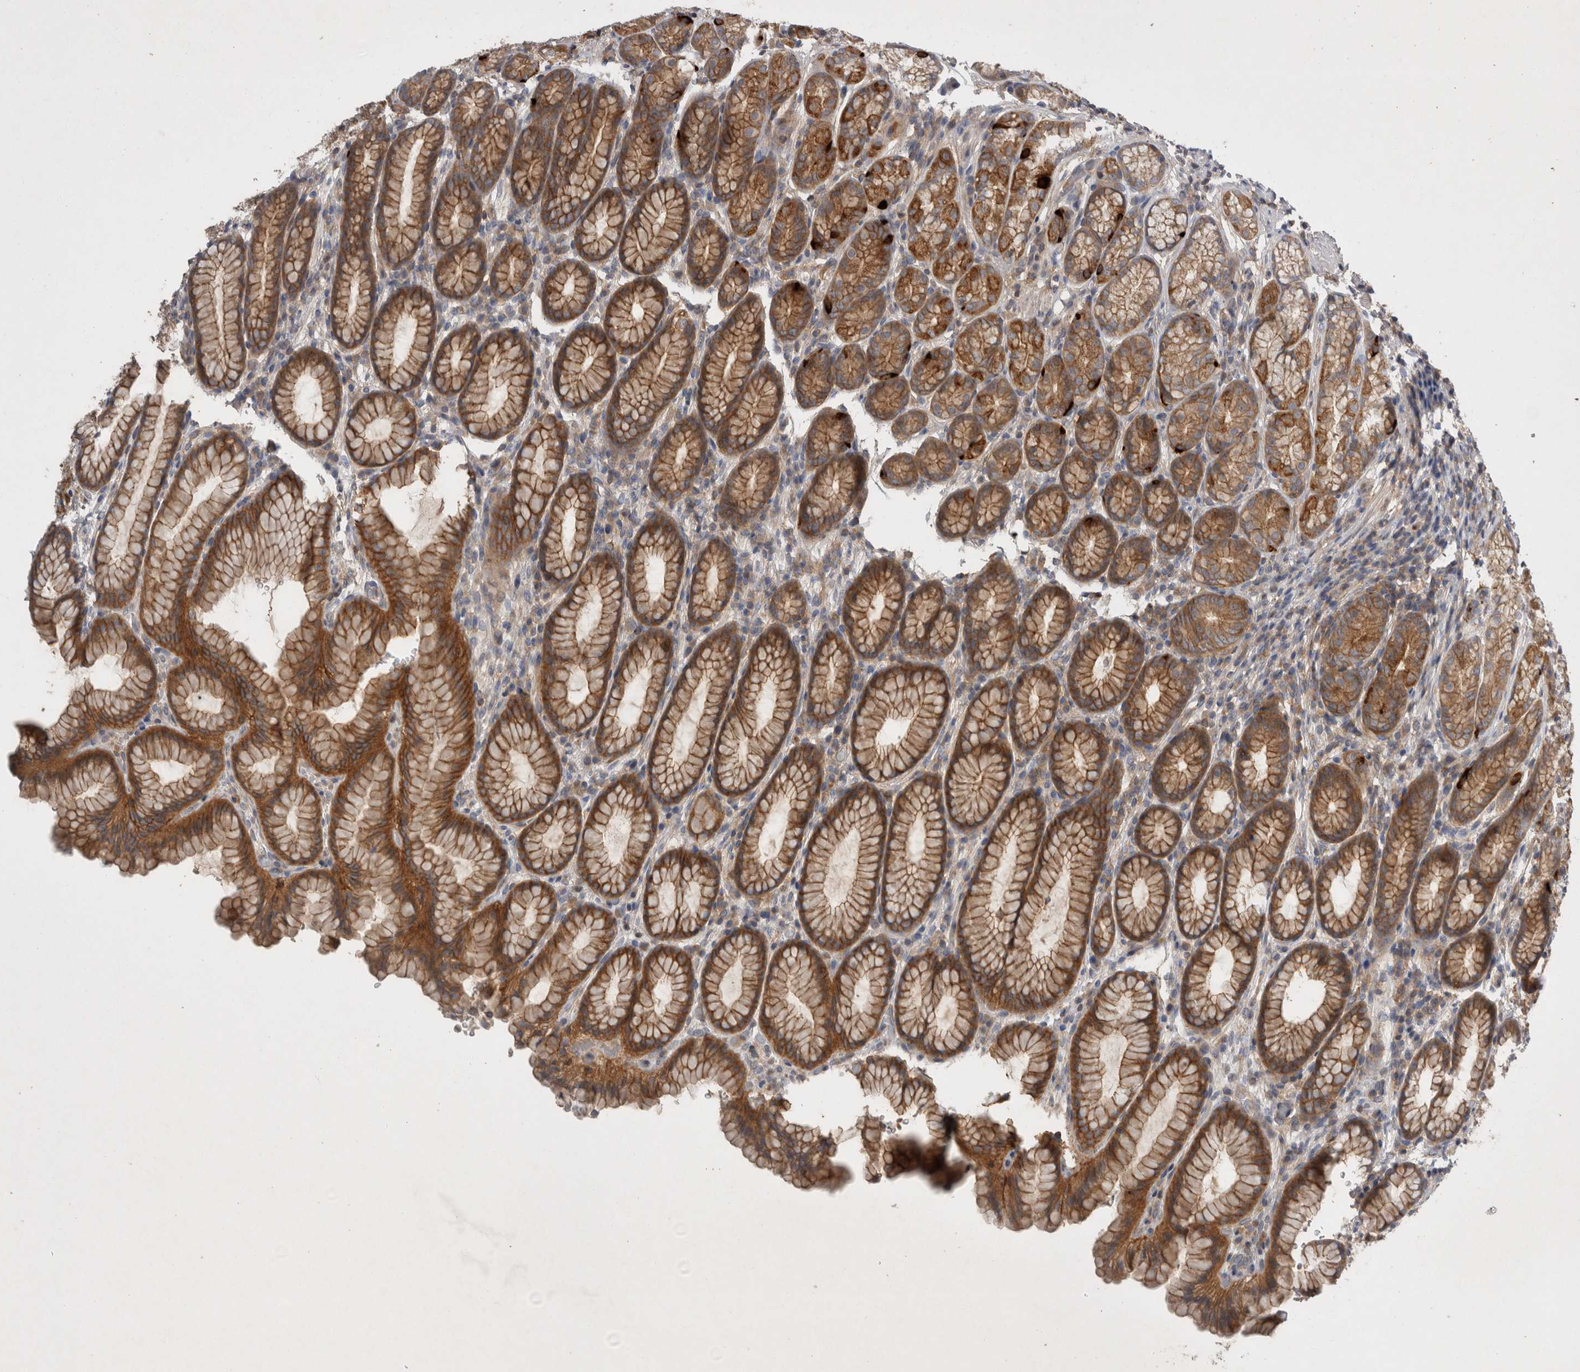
{"staining": {"intensity": "strong", "quantity": ">75%", "location": "cytoplasmic/membranous"}, "tissue": "stomach", "cell_type": "Glandular cells", "image_type": "normal", "snomed": [{"axis": "morphology", "description": "Normal tissue, NOS"}, {"axis": "topography", "description": "Stomach"}], "caption": "Immunohistochemical staining of normal stomach exhibits >75% levels of strong cytoplasmic/membranous protein staining in about >75% of glandular cells. The staining was performed using DAB, with brown indicating positive protein expression. Nuclei are stained blue with hematoxylin.", "gene": "SCARA5", "patient": {"sex": "male", "age": 42}}